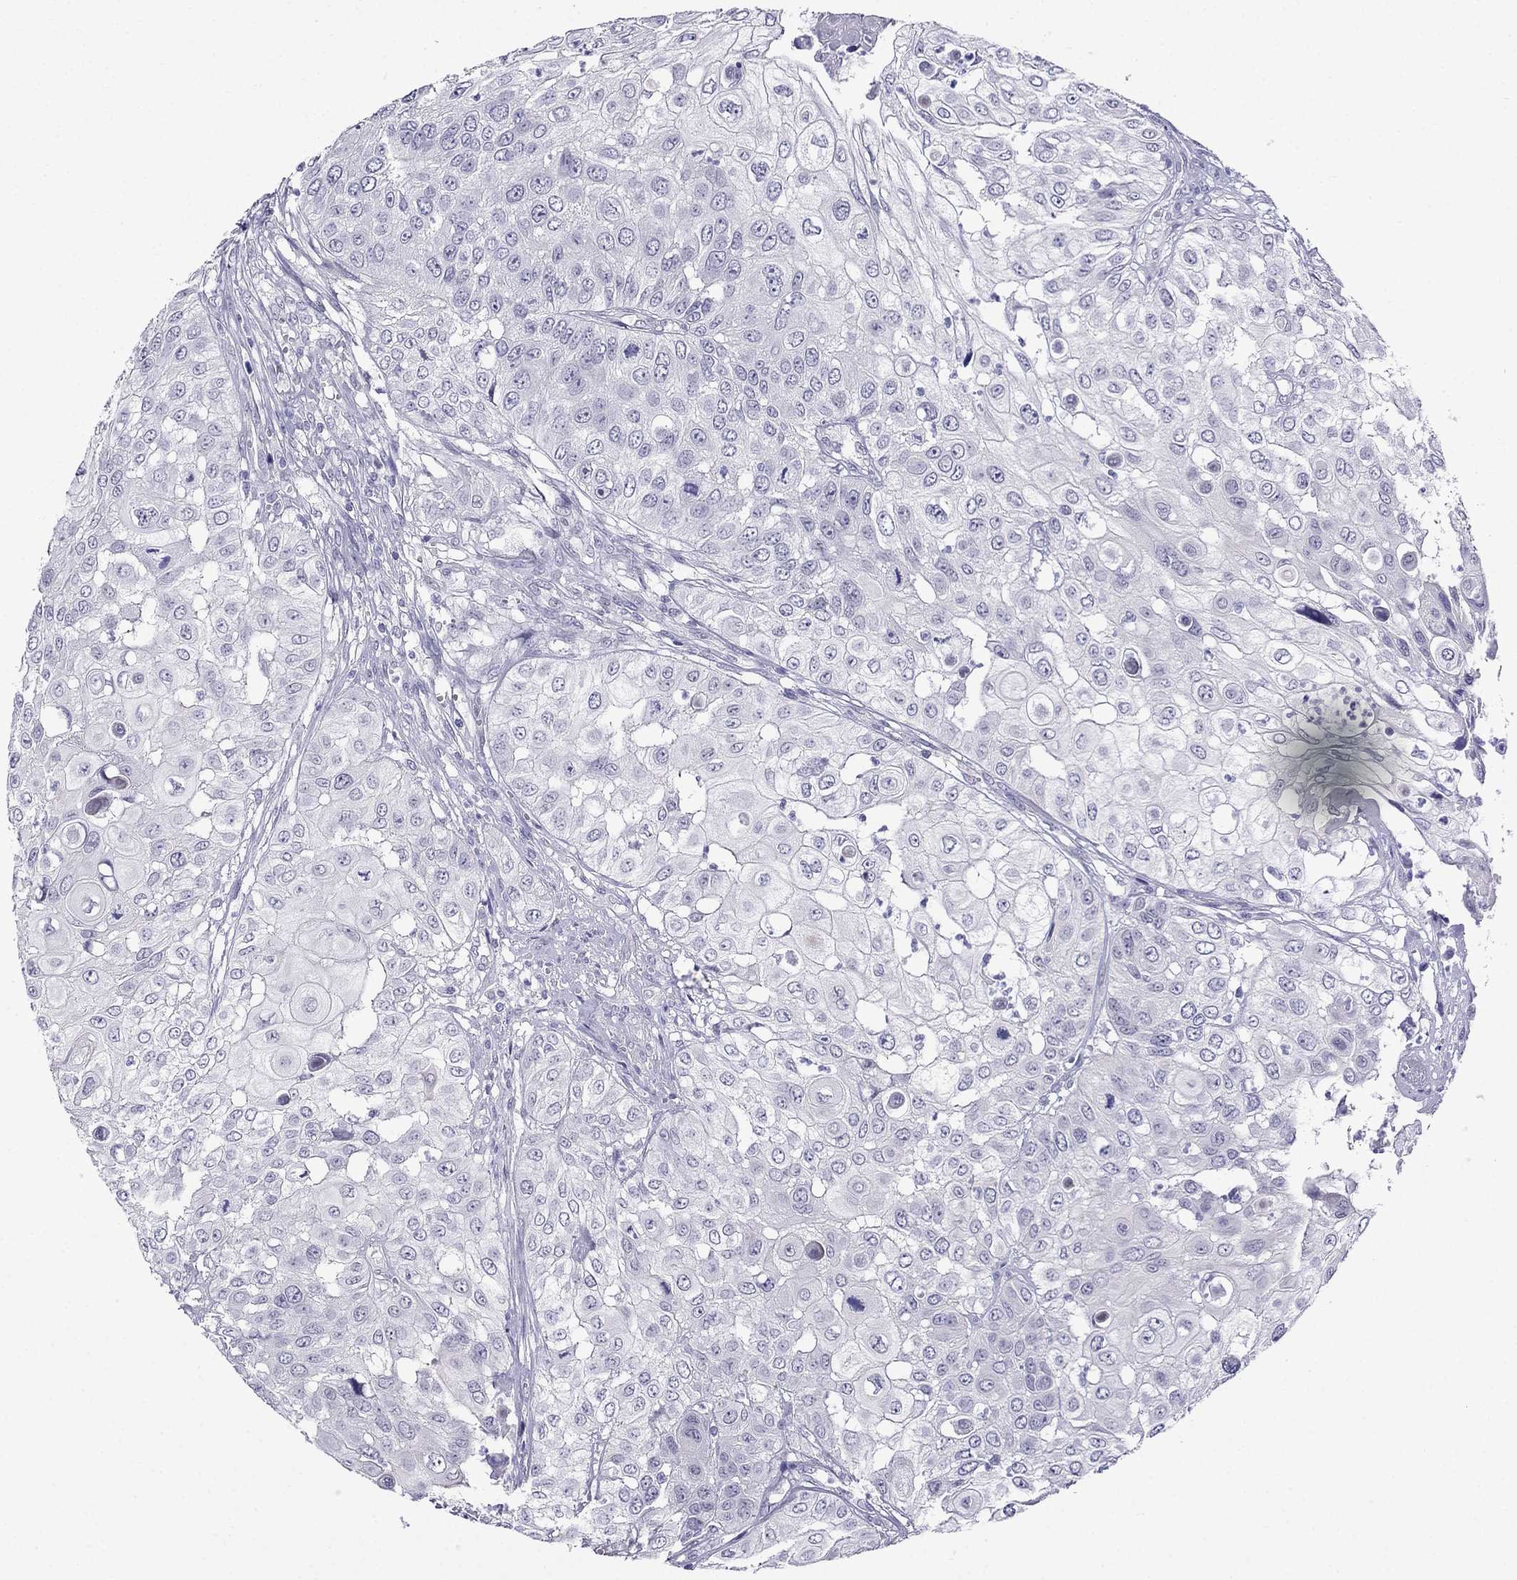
{"staining": {"intensity": "negative", "quantity": "none", "location": "none"}, "tissue": "urothelial cancer", "cell_type": "Tumor cells", "image_type": "cancer", "snomed": [{"axis": "morphology", "description": "Urothelial carcinoma, High grade"}, {"axis": "topography", "description": "Urinary bladder"}], "caption": "Micrograph shows no protein staining in tumor cells of urothelial cancer tissue.", "gene": "MGP", "patient": {"sex": "female", "age": 79}}